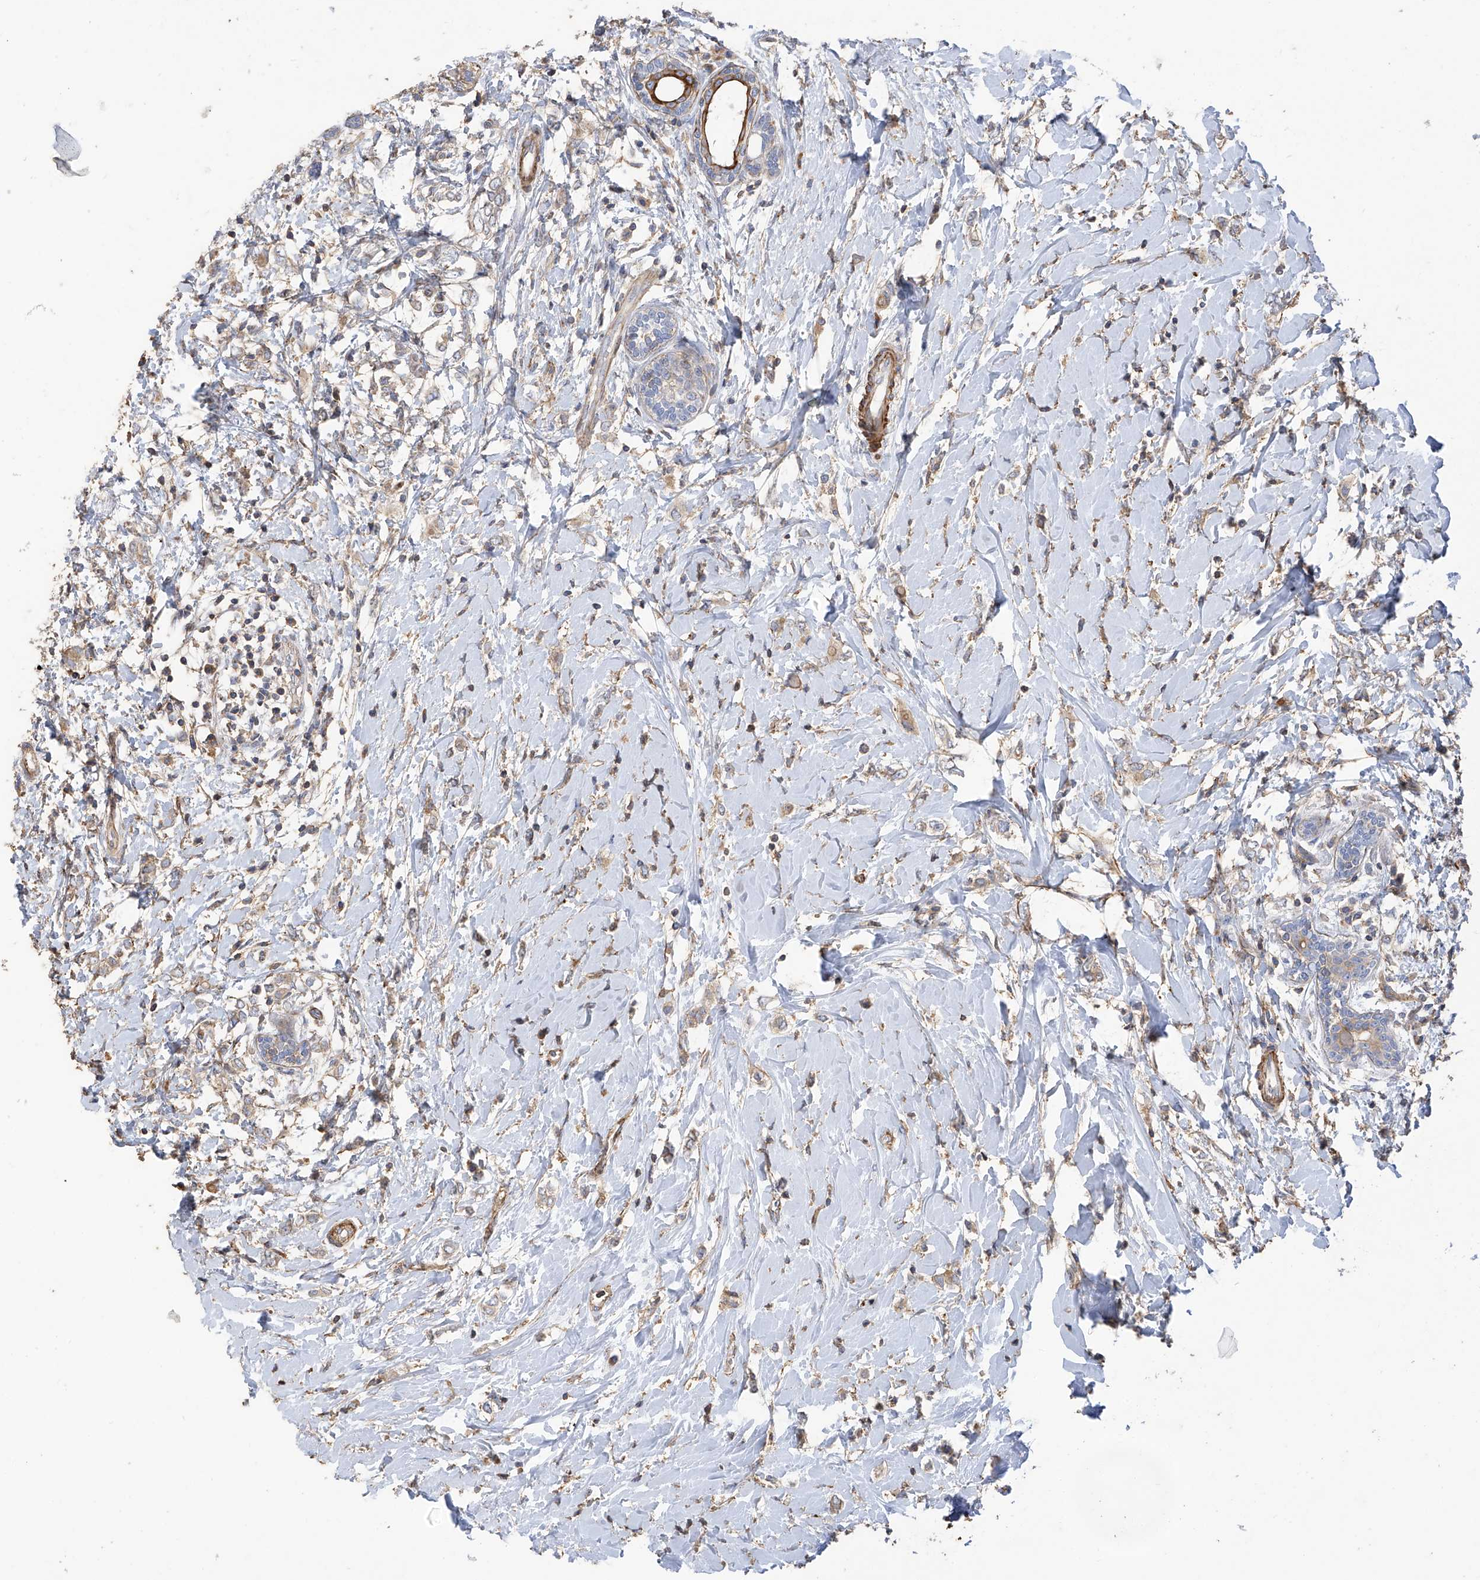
{"staining": {"intensity": "weak", "quantity": "<25%", "location": "cytoplasmic/membranous"}, "tissue": "breast cancer", "cell_type": "Tumor cells", "image_type": "cancer", "snomed": [{"axis": "morphology", "description": "Normal tissue, NOS"}, {"axis": "morphology", "description": "Lobular carcinoma"}, {"axis": "topography", "description": "Breast"}], "caption": "Breast cancer stained for a protein using immunohistochemistry (IHC) displays no expression tumor cells.", "gene": "SLC43A3", "patient": {"sex": "female", "age": 47}}